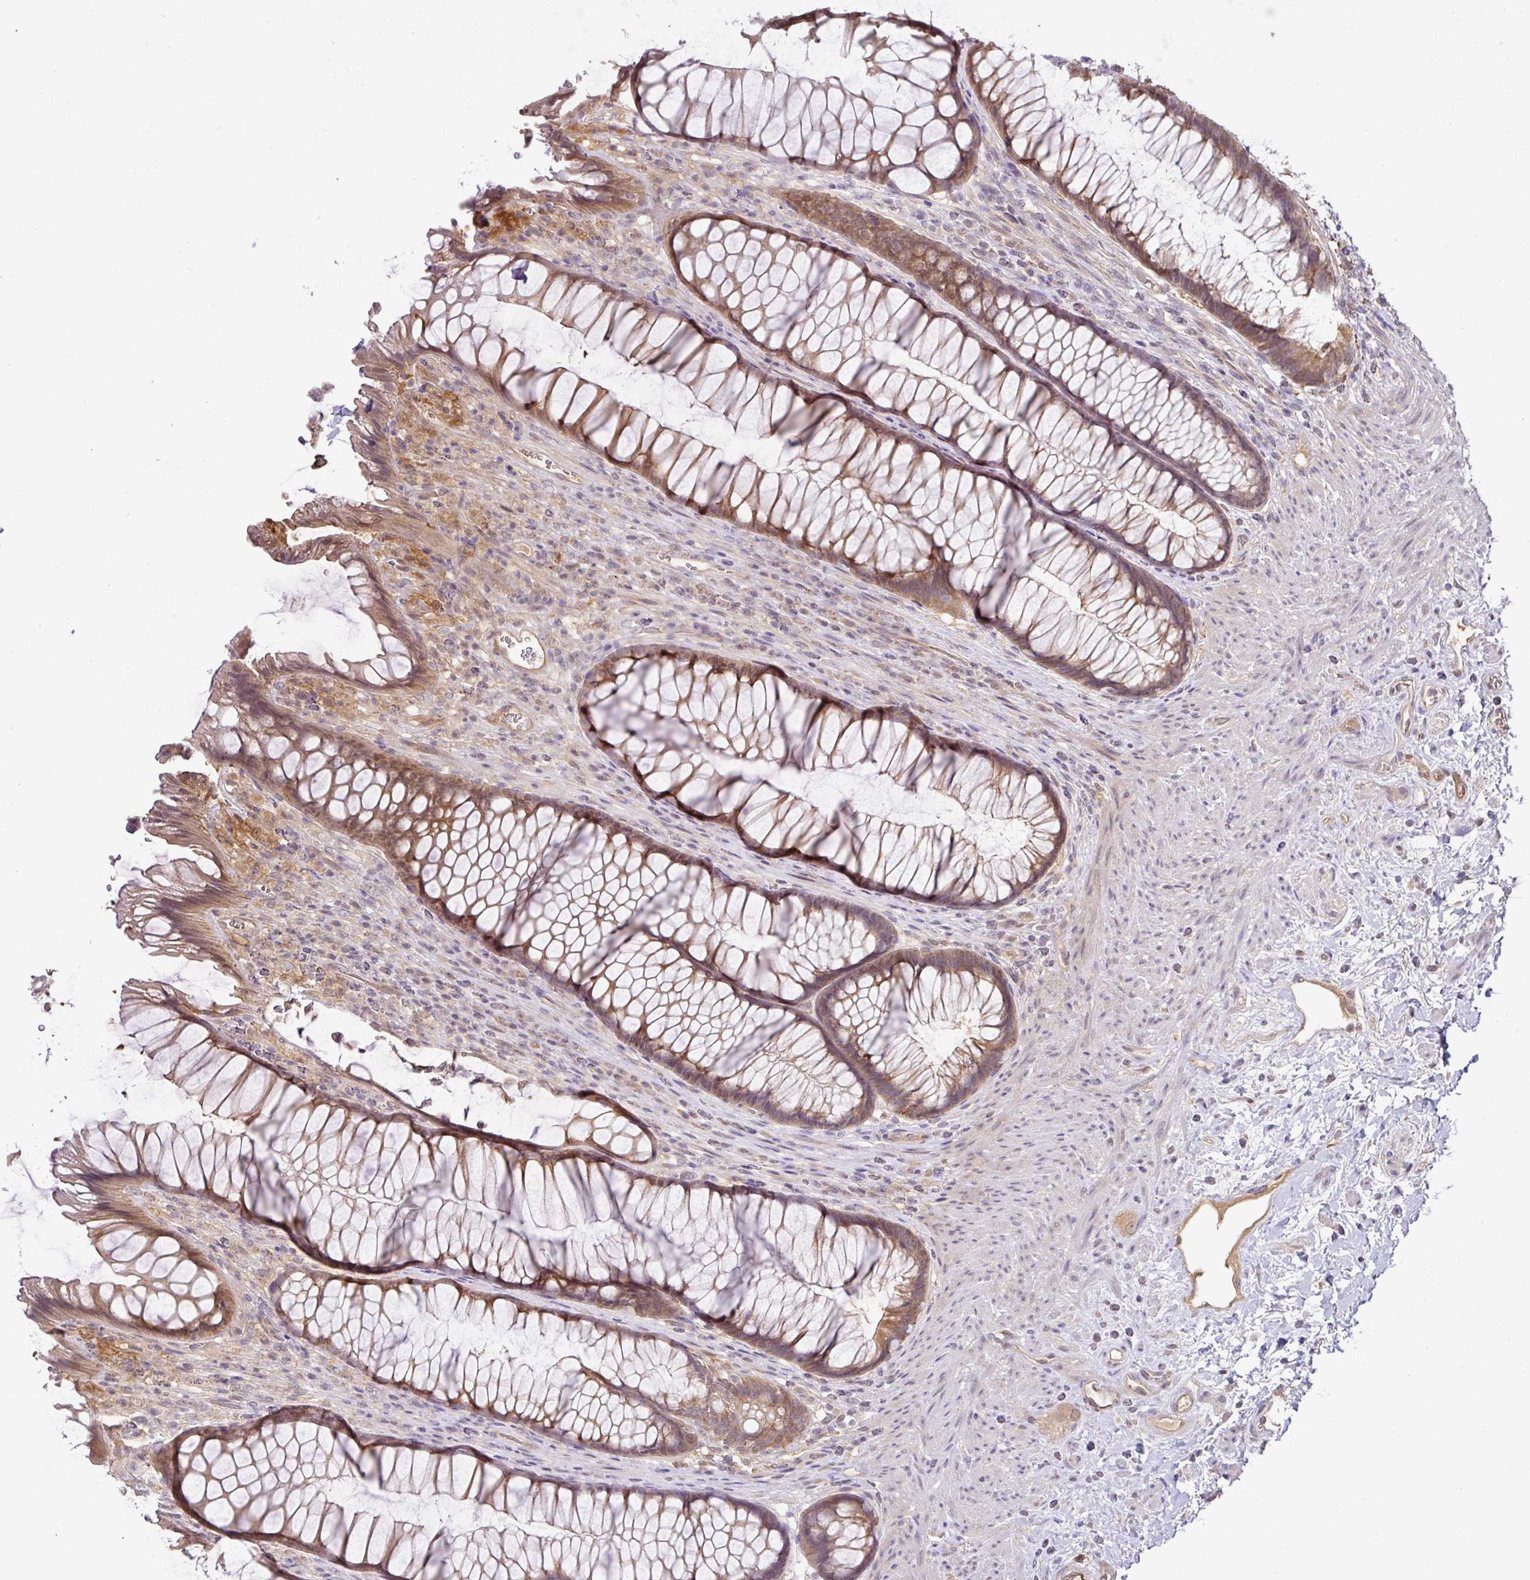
{"staining": {"intensity": "moderate", "quantity": ">75%", "location": "cytoplasmic/membranous"}, "tissue": "rectum", "cell_type": "Glandular cells", "image_type": "normal", "snomed": [{"axis": "morphology", "description": "Normal tissue, NOS"}, {"axis": "topography", "description": "Smooth muscle"}, {"axis": "topography", "description": "Rectum"}], "caption": "IHC histopathology image of normal rectum stained for a protein (brown), which shows medium levels of moderate cytoplasmic/membranous expression in approximately >75% of glandular cells.", "gene": "GCNT7", "patient": {"sex": "male", "age": 53}}